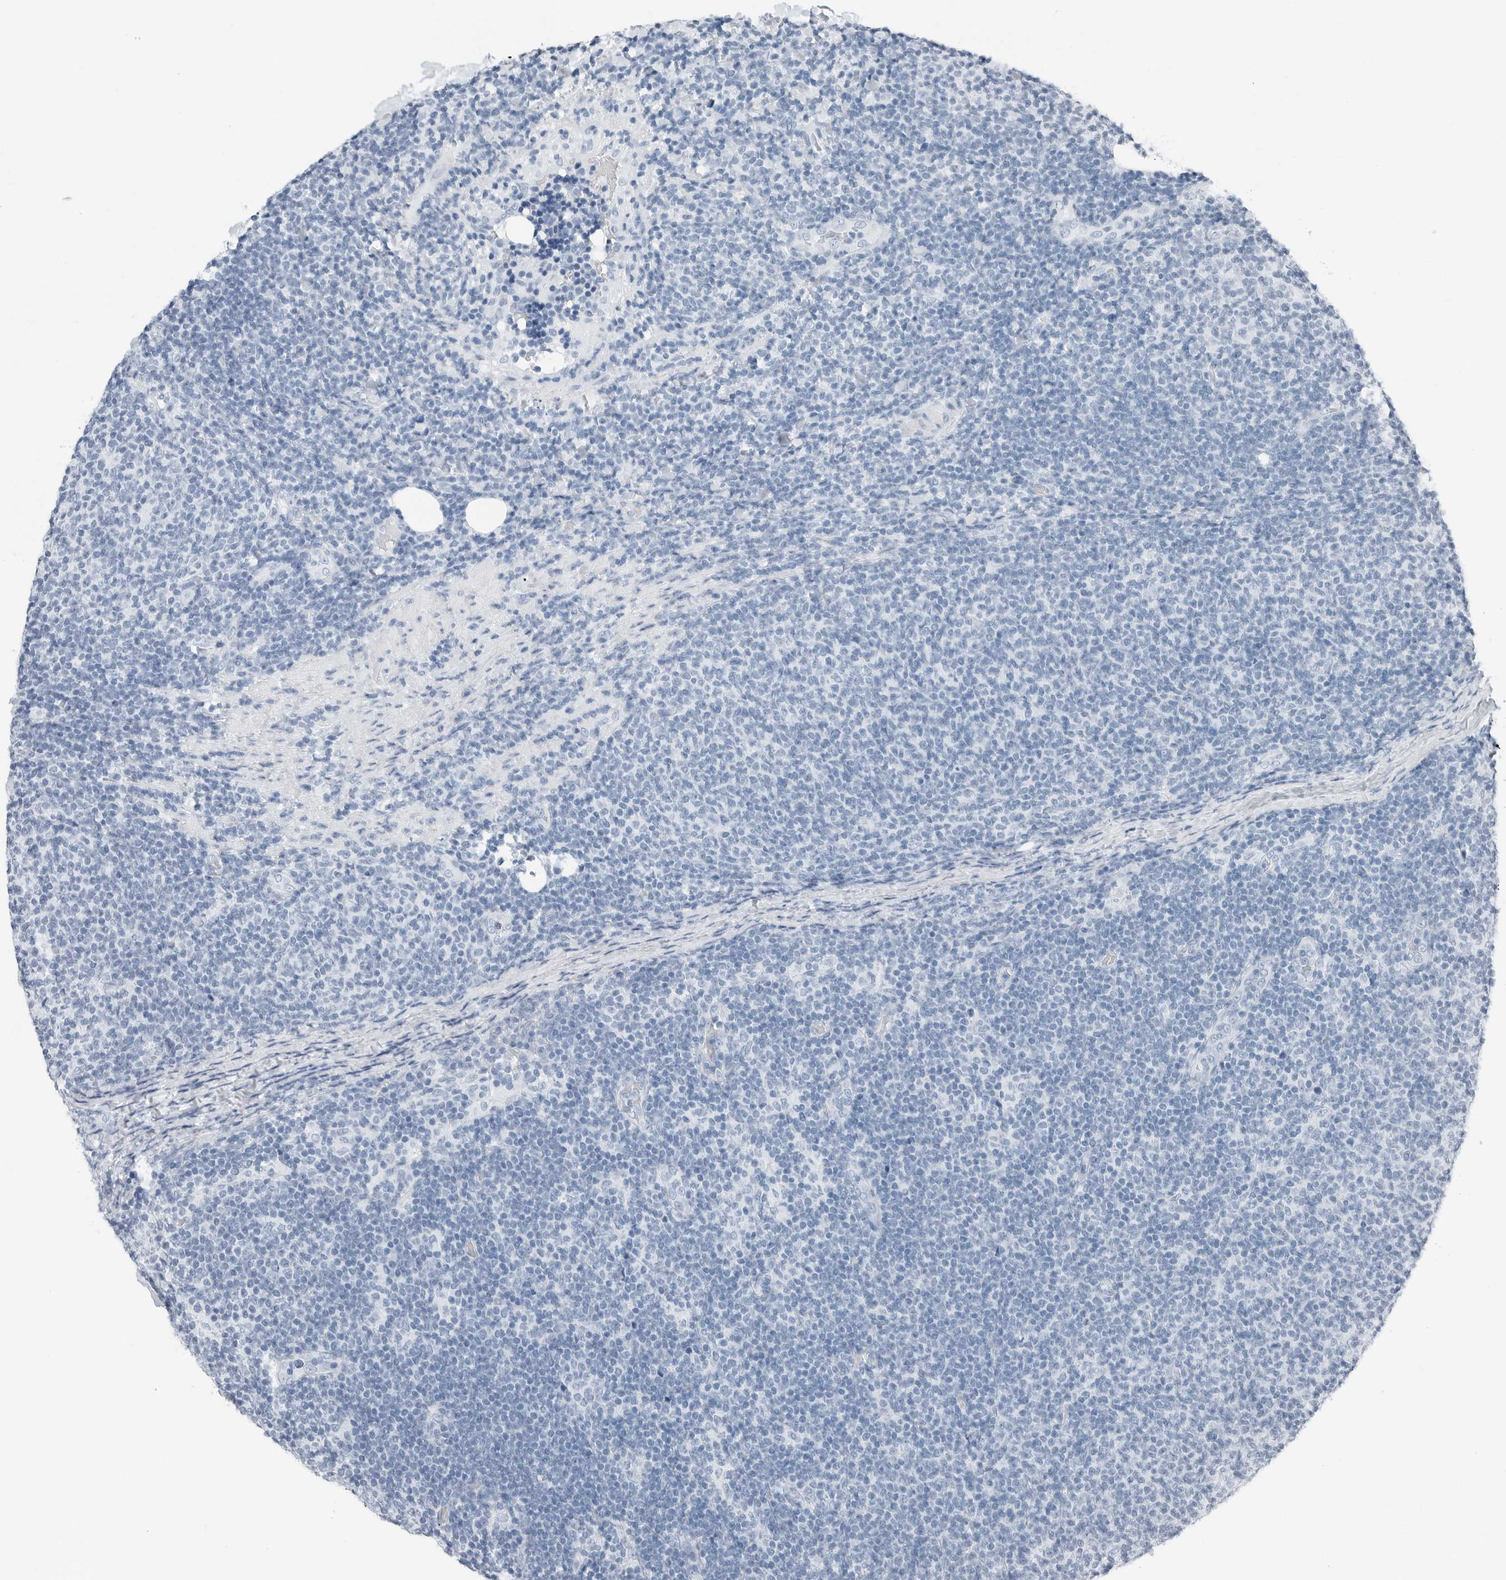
{"staining": {"intensity": "negative", "quantity": "none", "location": "none"}, "tissue": "lymphoma", "cell_type": "Tumor cells", "image_type": "cancer", "snomed": [{"axis": "morphology", "description": "Malignant lymphoma, non-Hodgkin's type, Low grade"}, {"axis": "topography", "description": "Lymph node"}], "caption": "DAB immunohistochemical staining of low-grade malignant lymphoma, non-Hodgkin's type exhibits no significant expression in tumor cells.", "gene": "SLPI", "patient": {"sex": "male", "age": 66}}